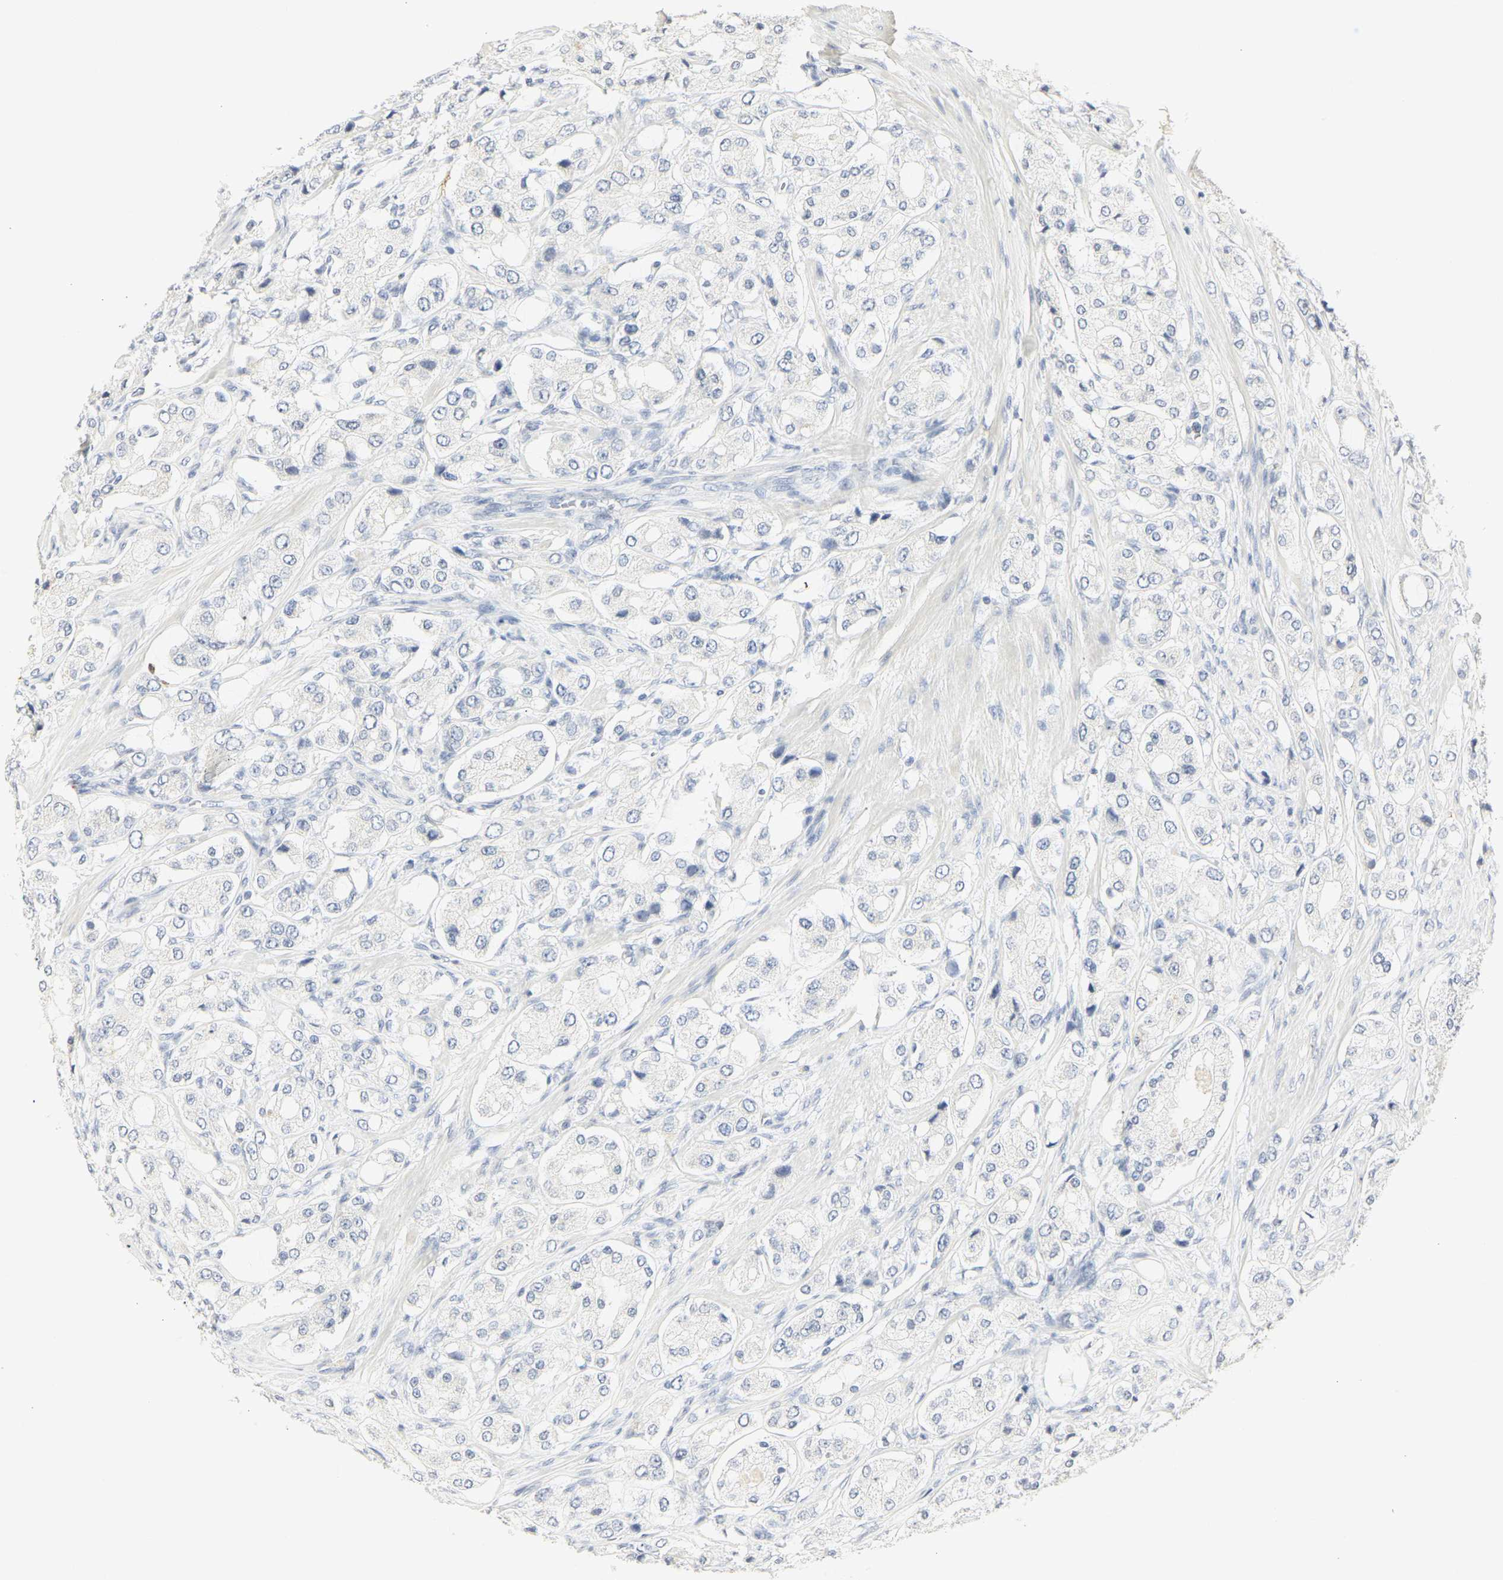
{"staining": {"intensity": "negative", "quantity": "none", "location": "none"}, "tissue": "prostate cancer", "cell_type": "Tumor cells", "image_type": "cancer", "snomed": [{"axis": "morphology", "description": "Adenocarcinoma, High grade"}, {"axis": "topography", "description": "Prostate"}], "caption": "A histopathology image of human prostate high-grade adenocarcinoma is negative for staining in tumor cells.", "gene": "MPO", "patient": {"sex": "male", "age": 65}}